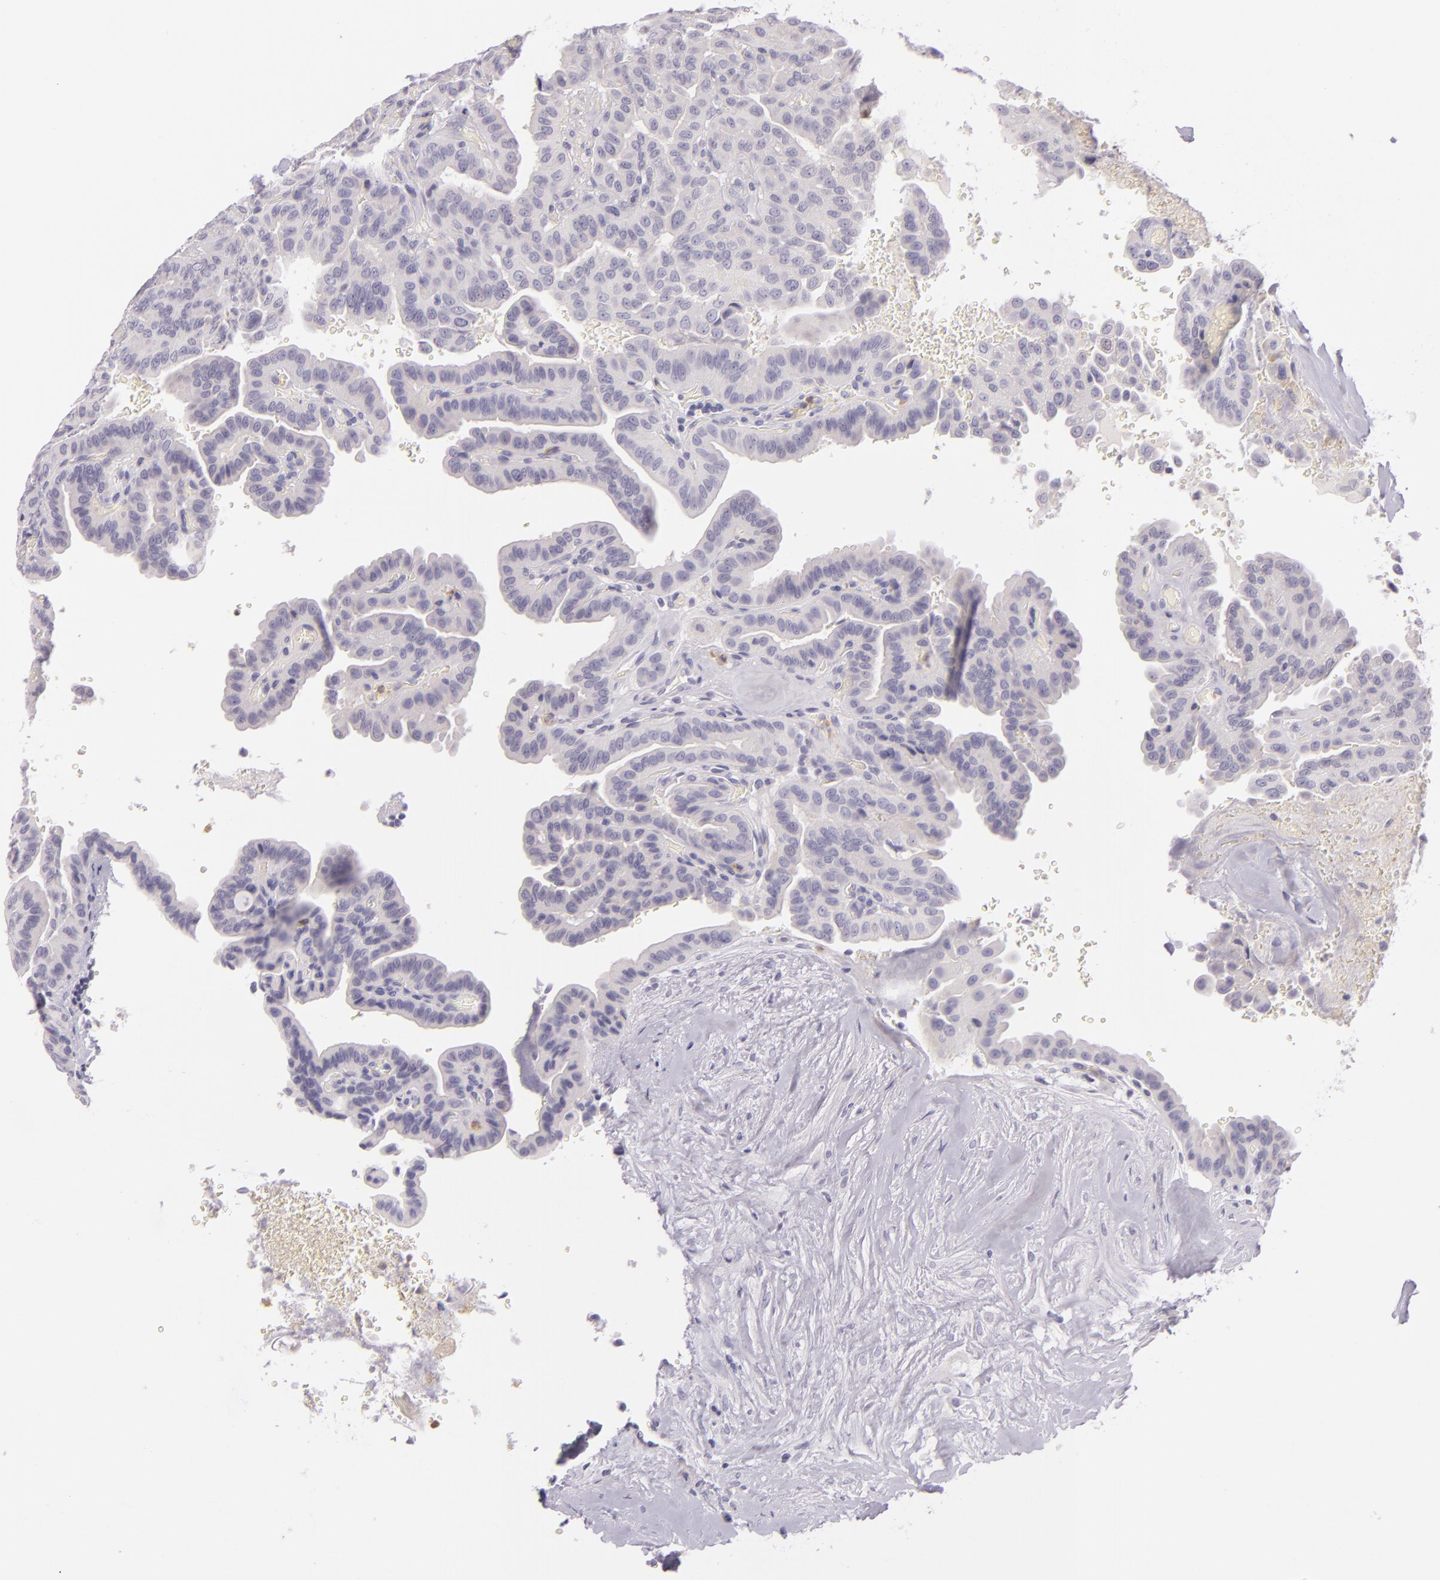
{"staining": {"intensity": "negative", "quantity": "none", "location": "none"}, "tissue": "thyroid cancer", "cell_type": "Tumor cells", "image_type": "cancer", "snomed": [{"axis": "morphology", "description": "Papillary adenocarcinoma, NOS"}, {"axis": "topography", "description": "Thyroid gland"}], "caption": "Tumor cells show no significant staining in papillary adenocarcinoma (thyroid). (Brightfield microscopy of DAB (3,3'-diaminobenzidine) immunohistochemistry (IHC) at high magnification).", "gene": "CBS", "patient": {"sex": "male", "age": 87}}